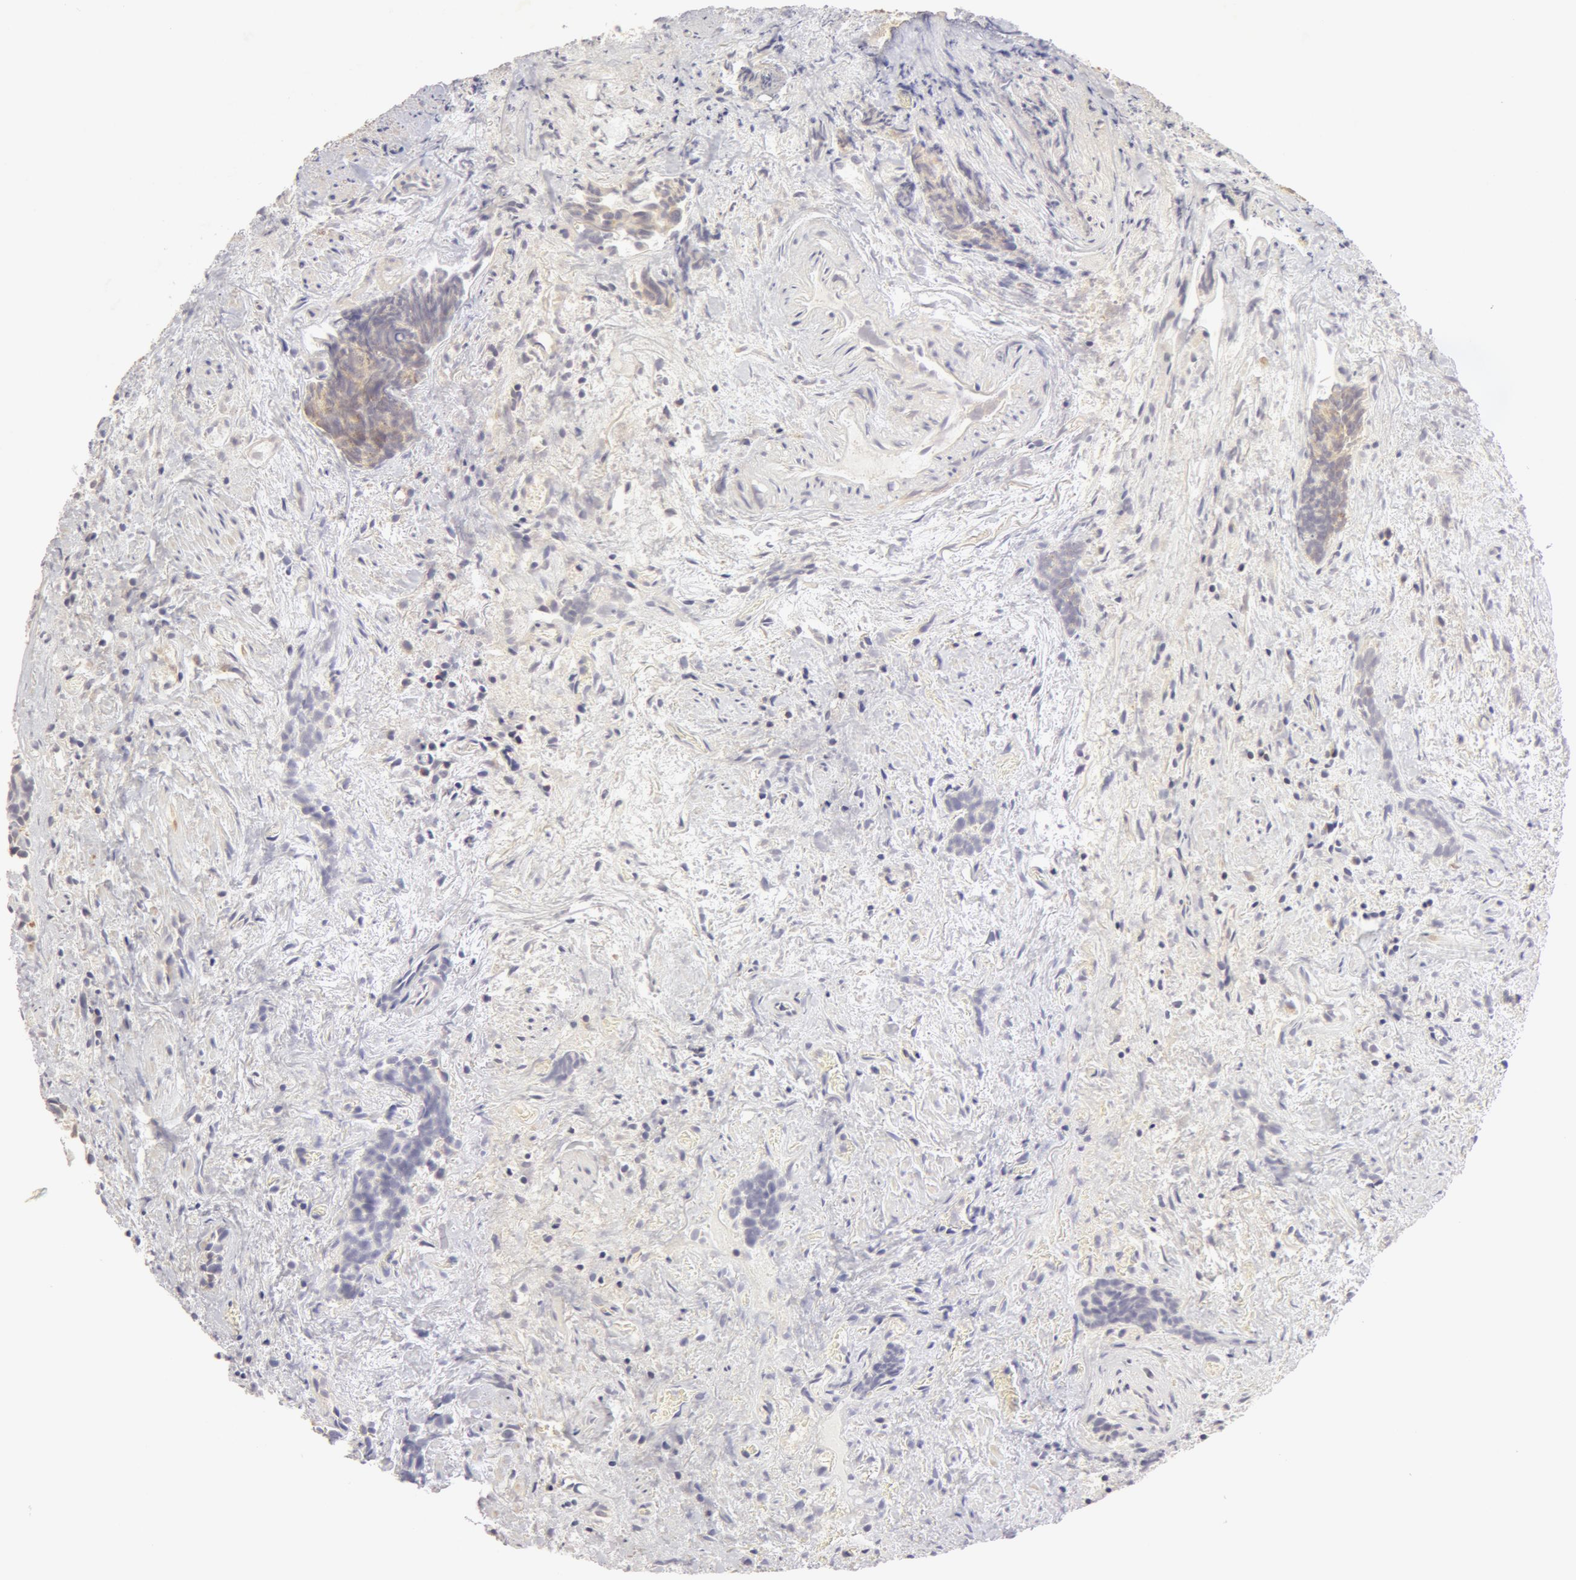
{"staining": {"intensity": "negative", "quantity": "none", "location": "none"}, "tissue": "urothelial cancer", "cell_type": "Tumor cells", "image_type": "cancer", "snomed": [{"axis": "morphology", "description": "Urothelial carcinoma, High grade"}, {"axis": "topography", "description": "Urinary bladder"}], "caption": "A photomicrograph of urothelial cancer stained for a protein reveals no brown staining in tumor cells.", "gene": "ADPRH", "patient": {"sex": "female", "age": 78}}